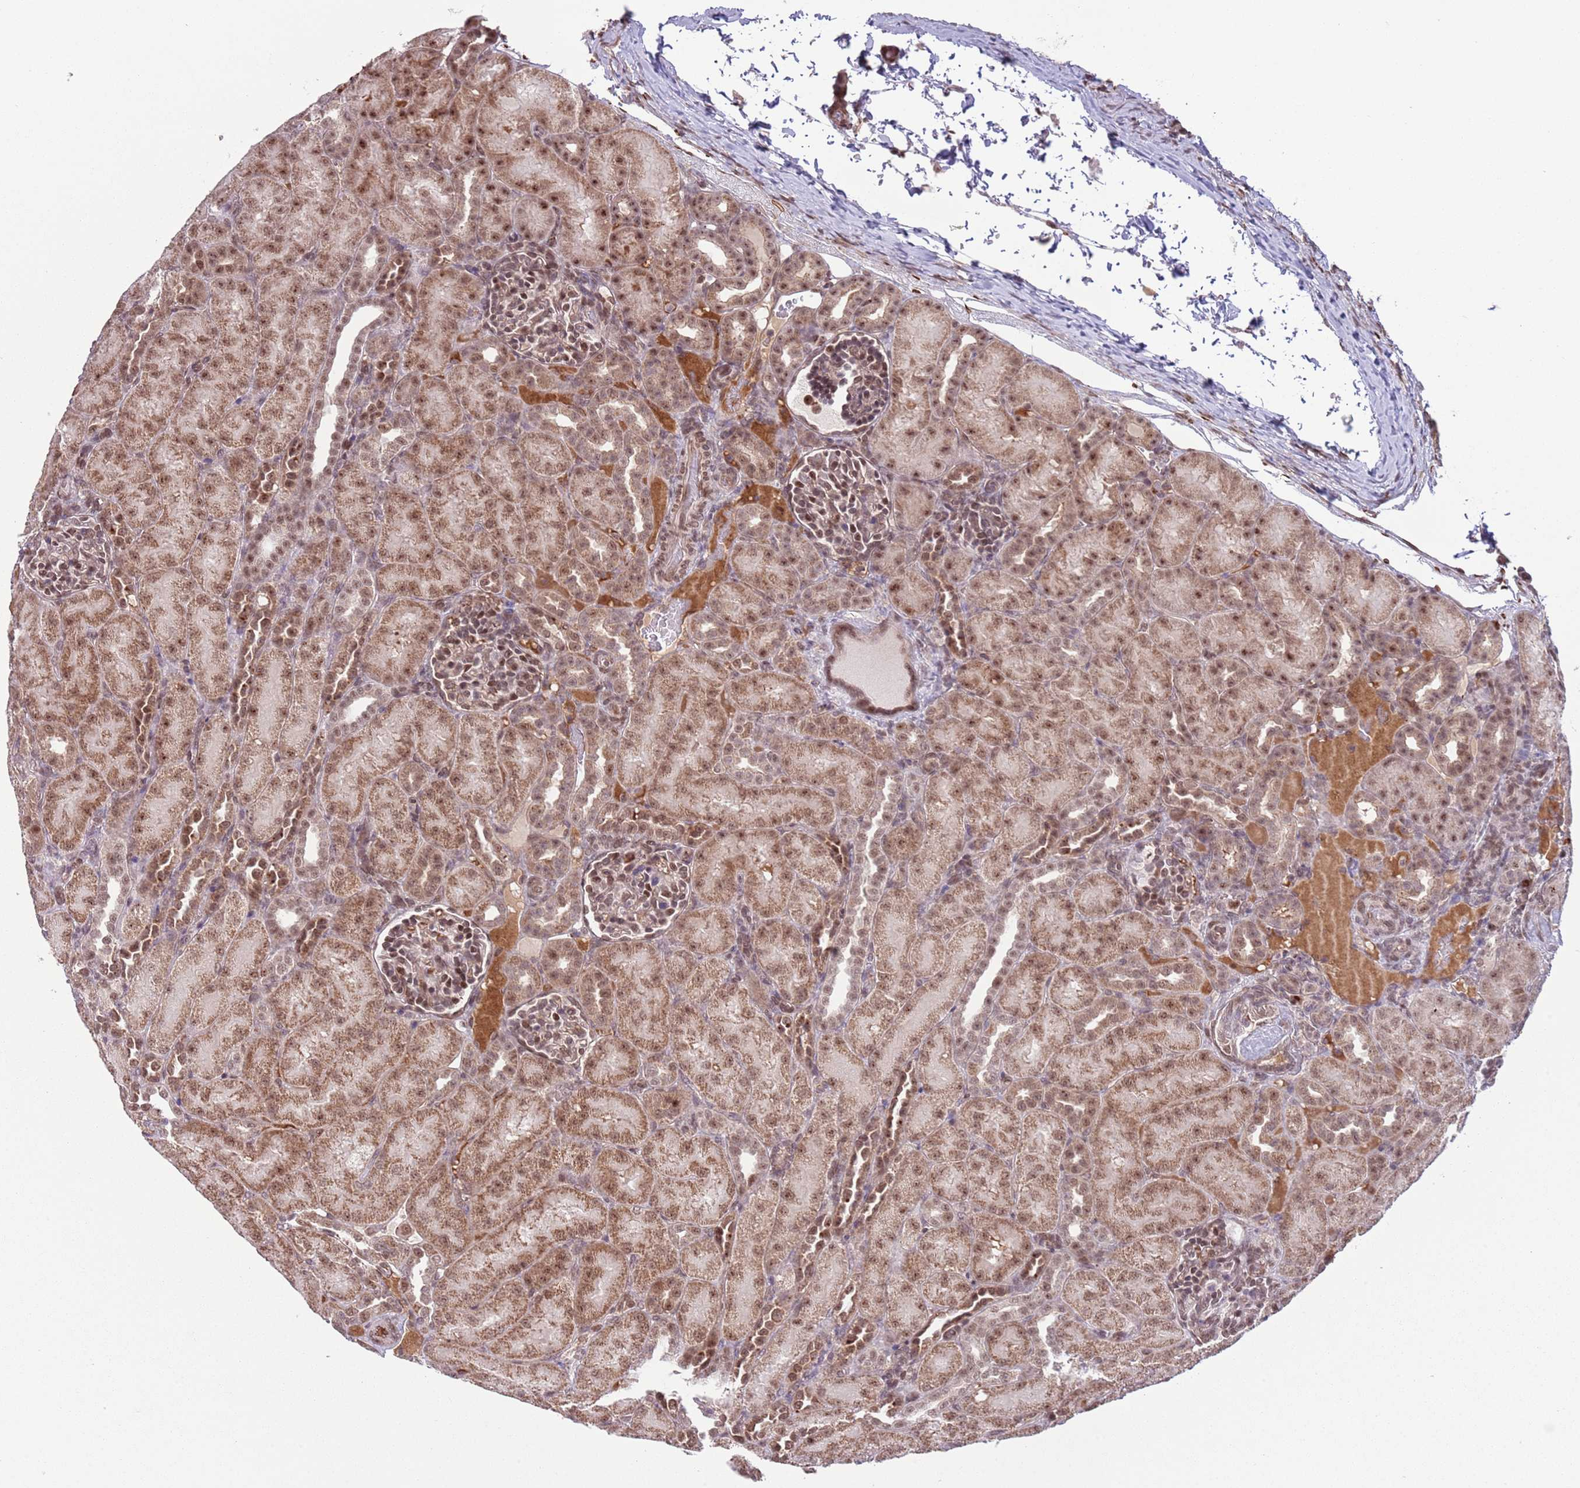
{"staining": {"intensity": "moderate", "quantity": ">75%", "location": "cytoplasmic/membranous,nuclear"}, "tissue": "kidney", "cell_type": "Cells in glomeruli", "image_type": "normal", "snomed": [{"axis": "morphology", "description": "Normal tissue, NOS"}, {"axis": "topography", "description": "Kidney"}], "caption": "Immunohistochemical staining of unremarkable kidney reveals medium levels of moderate cytoplasmic/membranous,nuclear staining in approximately >75% of cells in glomeruli.", "gene": "SIPA1L3", "patient": {"sex": "male", "age": 1}}